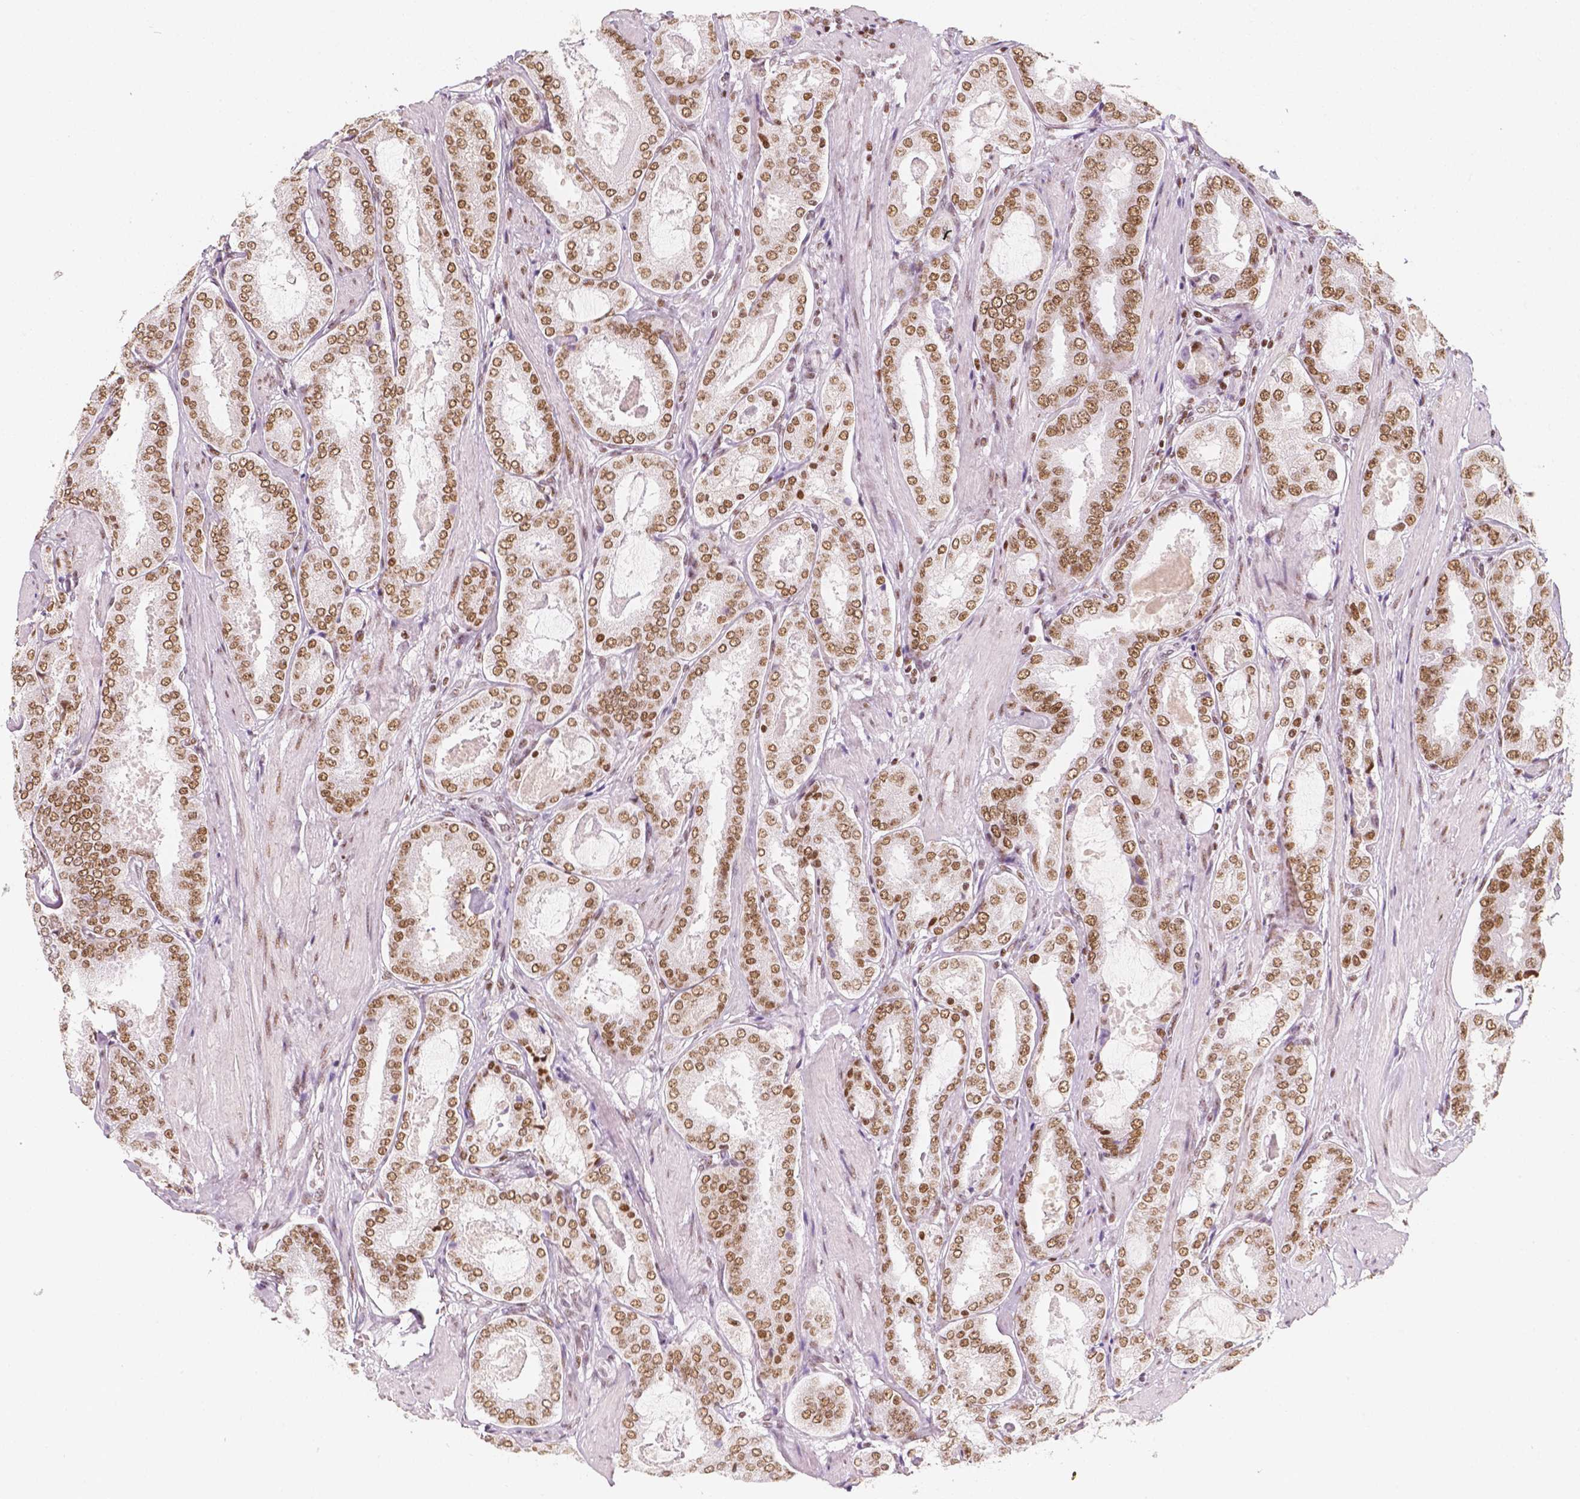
{"staining": {"intensity": "moderate", "quantity": ">75%", "location": "nuclear"}, "tissue": "prostate cancer", "cell_type": "Tumor cells", "image_type": "cancer", "snomed": [{"axis": "morphology", "description": "Adenocarcinoma, High grade"}, {"axis": "topography", "description": "Prostate"}], "caption": "Tumor cells show medium levels of moderate nuclear positivity in approximately >75% of cells in human prostate cancer. The staining was performed using DAB to visualize the protein expression in brown, while the nuclei were stained in blue with hematoxylin (Magnification: 20x).", "gene": "HDAC1", "patient": {"sex": "male", "age": 63}}